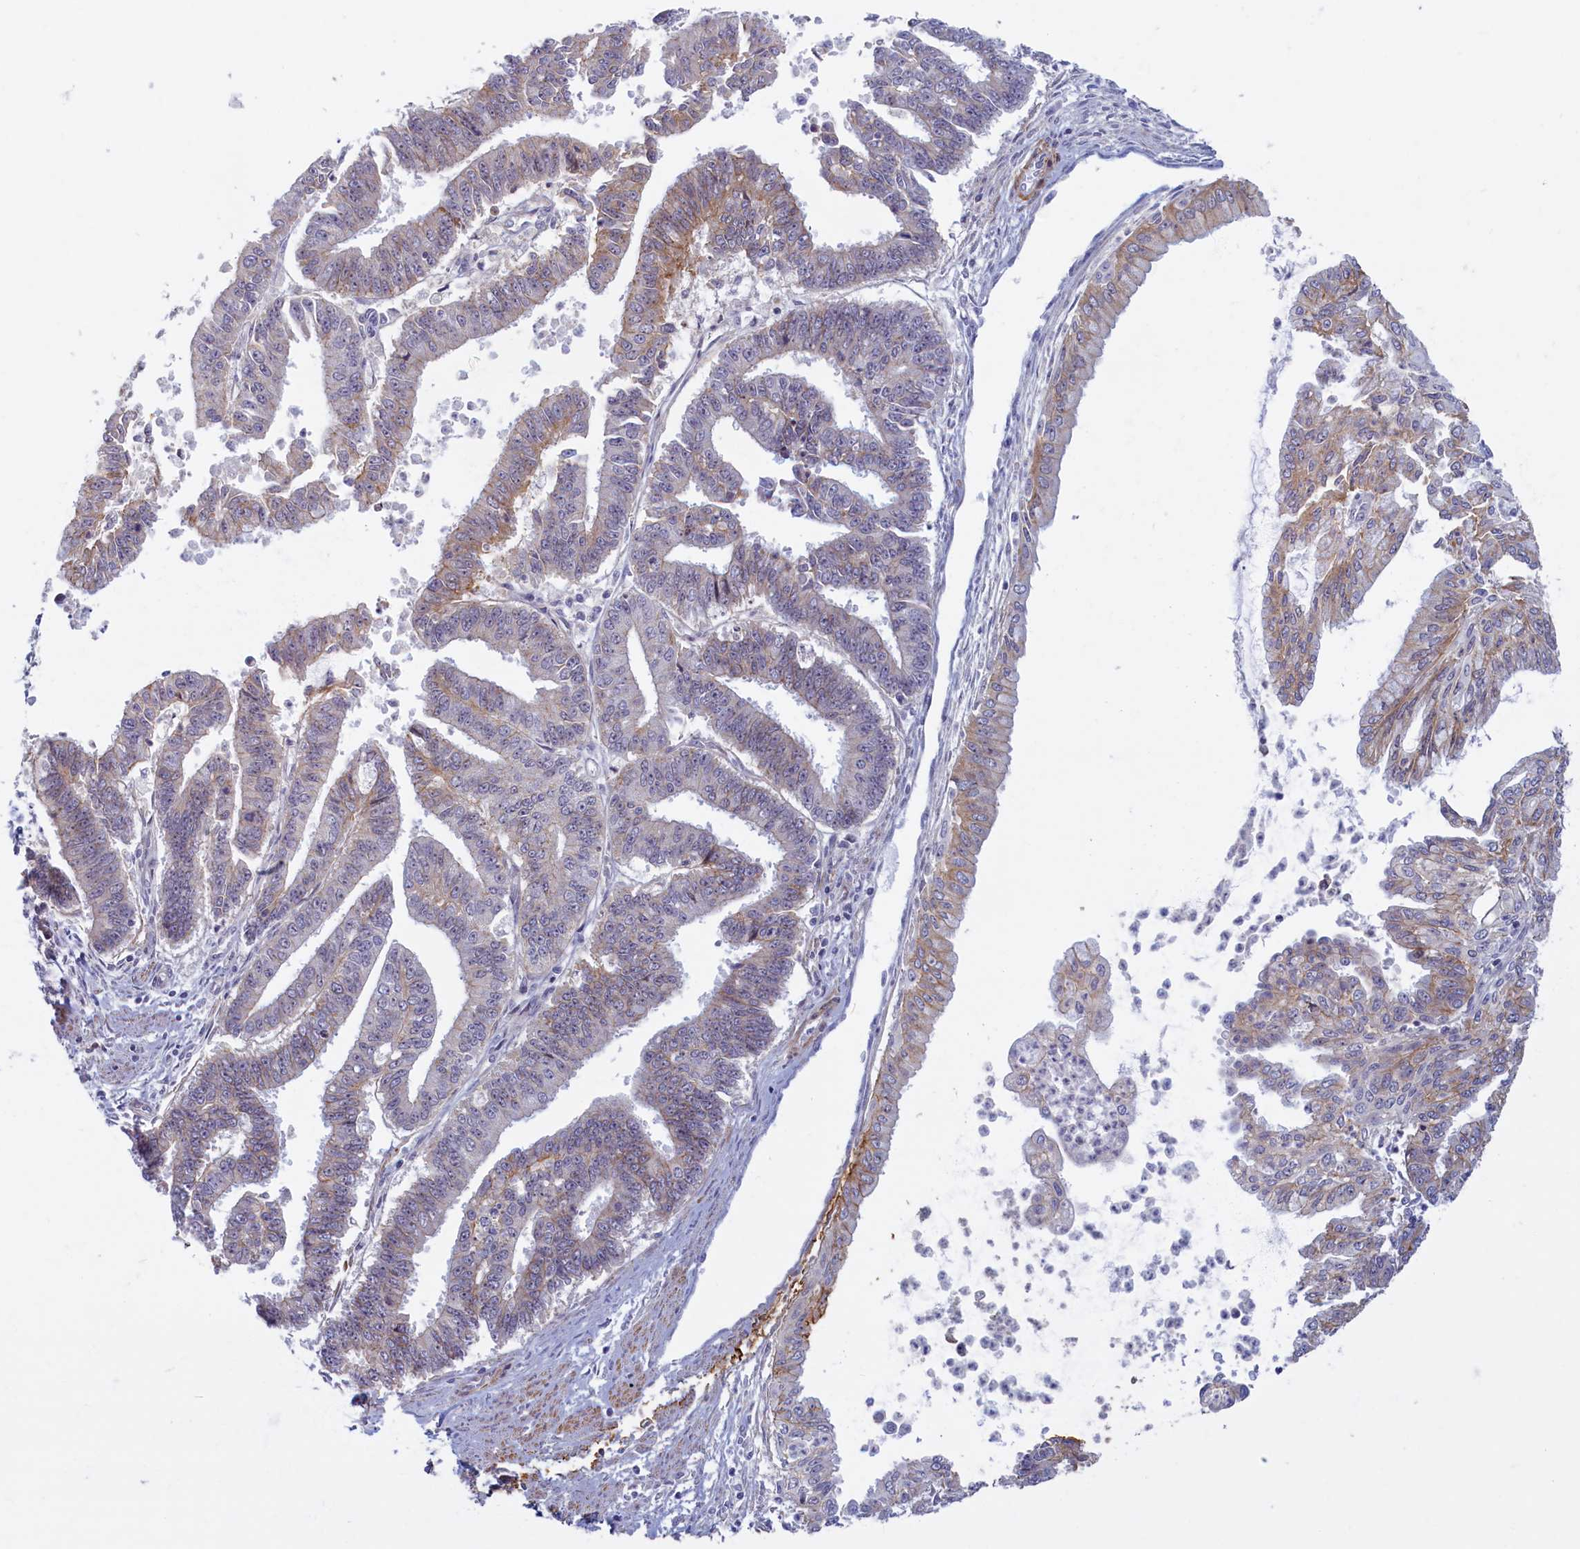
{"staining": {"intensity": "weak", "quantity": "<25%", "location": "cytoplasmic/membranous"}, "tissue": "endometrial cancer", "cell_type": "Tumor cells", "image_type": "cancer", "snomed": [{"axis": "morphology", "description": "Adenocarcinoma, NOS"}, {"axis": "topography", "description": "Endometrium"}], "caption": "Tumor cells are negative for brown protein staining in adenocarcinoma (endometrial). (Brightfield microscopy of DAB immunohistochemistry at high magnification).", "gene": "TRPM4", "patient": {"sex": "female", "age": 73}}